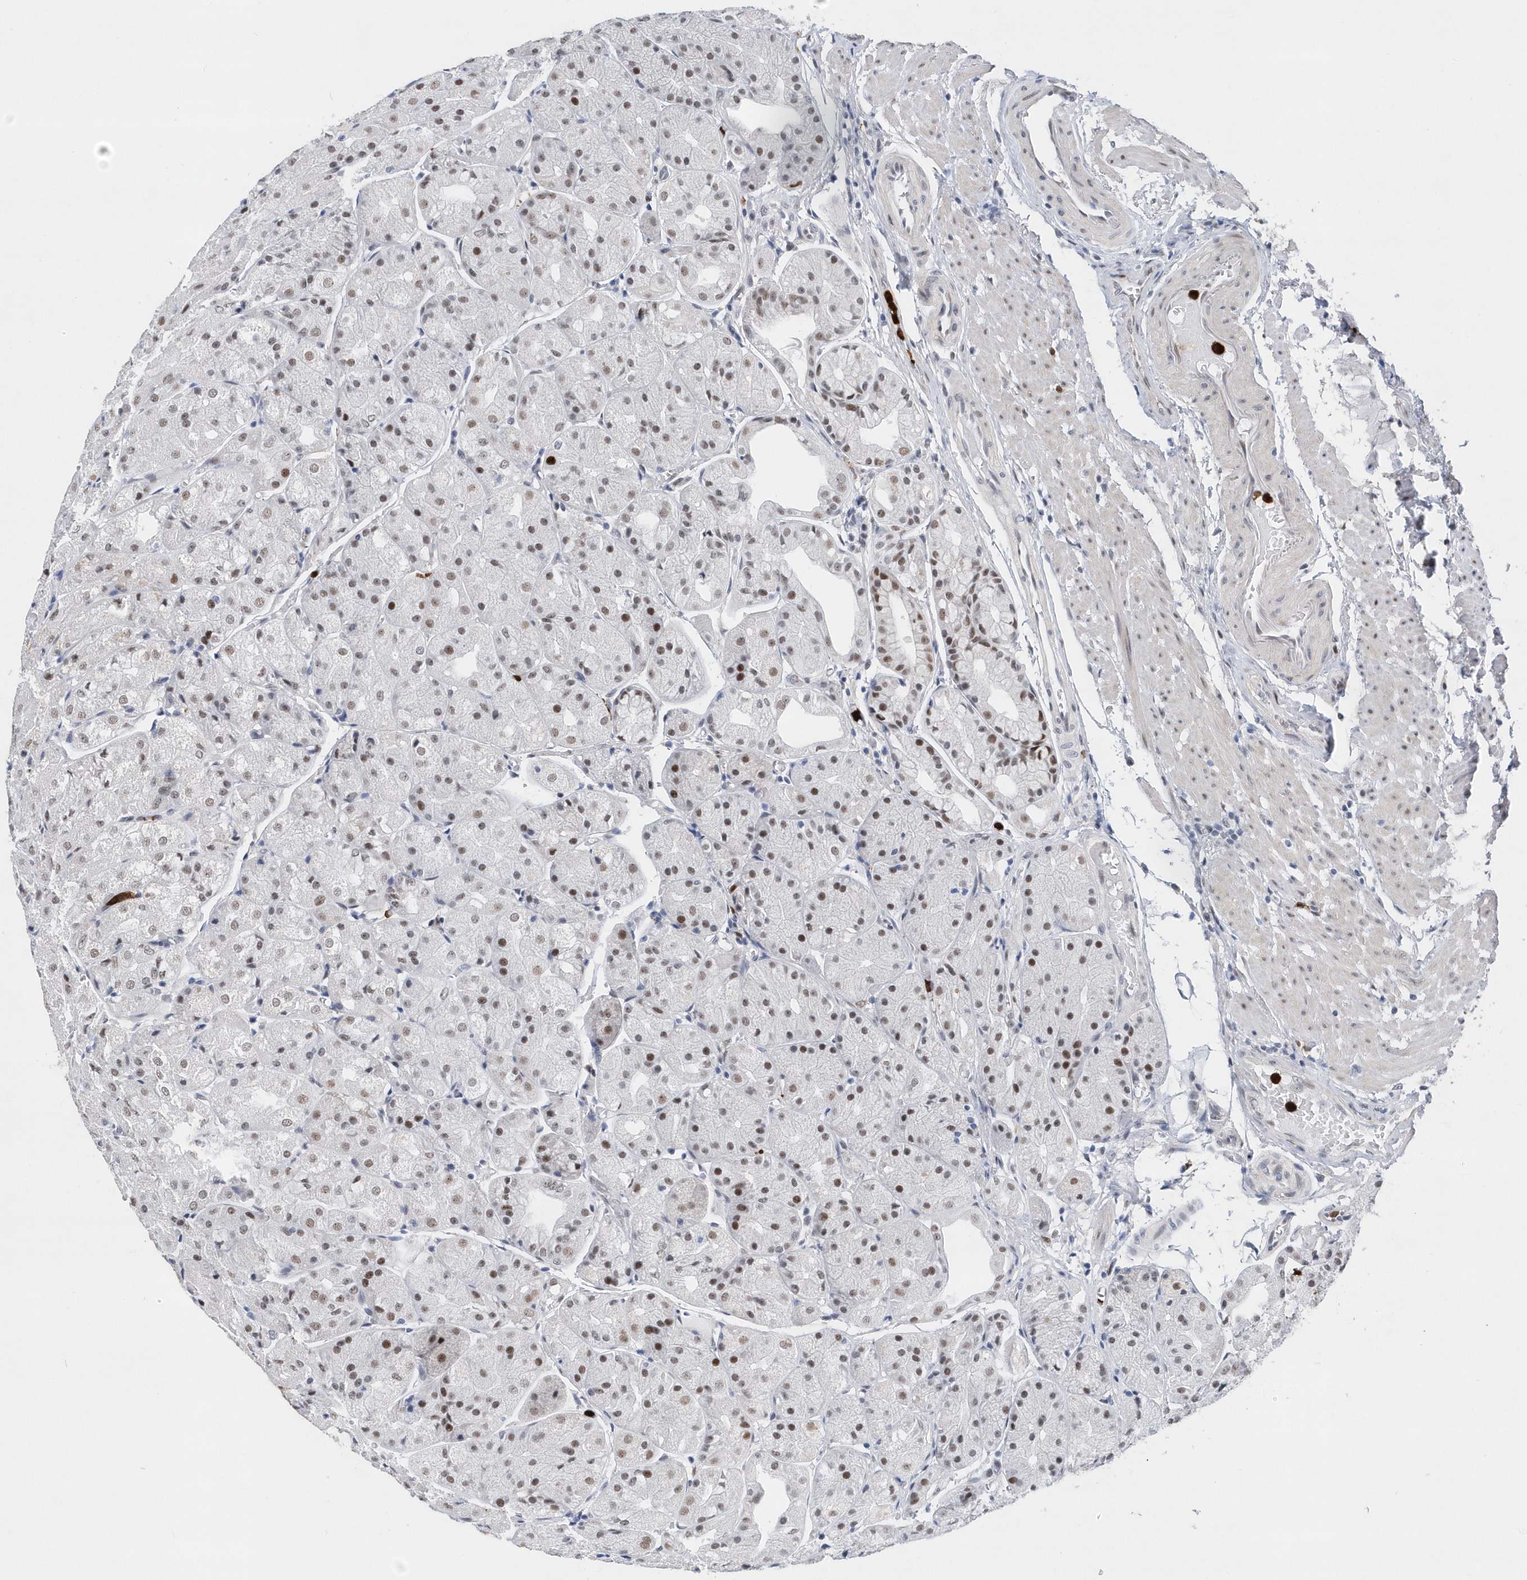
{"staining": {"intensity": "moderate", "quantity": "25%-75%", "location": "nuclear"}, "tissue": "stomach", "cell_type": "Glandular cells", "image_type": "normal", "snomed": [{"axis": "morphology", "description": "Normal tissue, NOS"}, {"axis": "topography", "description": "Stomach, upper"}], "caption": "High-power microscopy captured an immunohistochemistry photomicrograph of unremarkable stomach, revealing moderate nuclear expression in about 25%-75% of glandular cells. (DAB (3,3'-diaminobenzidine) = brown stain, brightfield microscopy at high magnification).", "gene": "RPP30", "patient": {"sex": "male", "age": 72}}